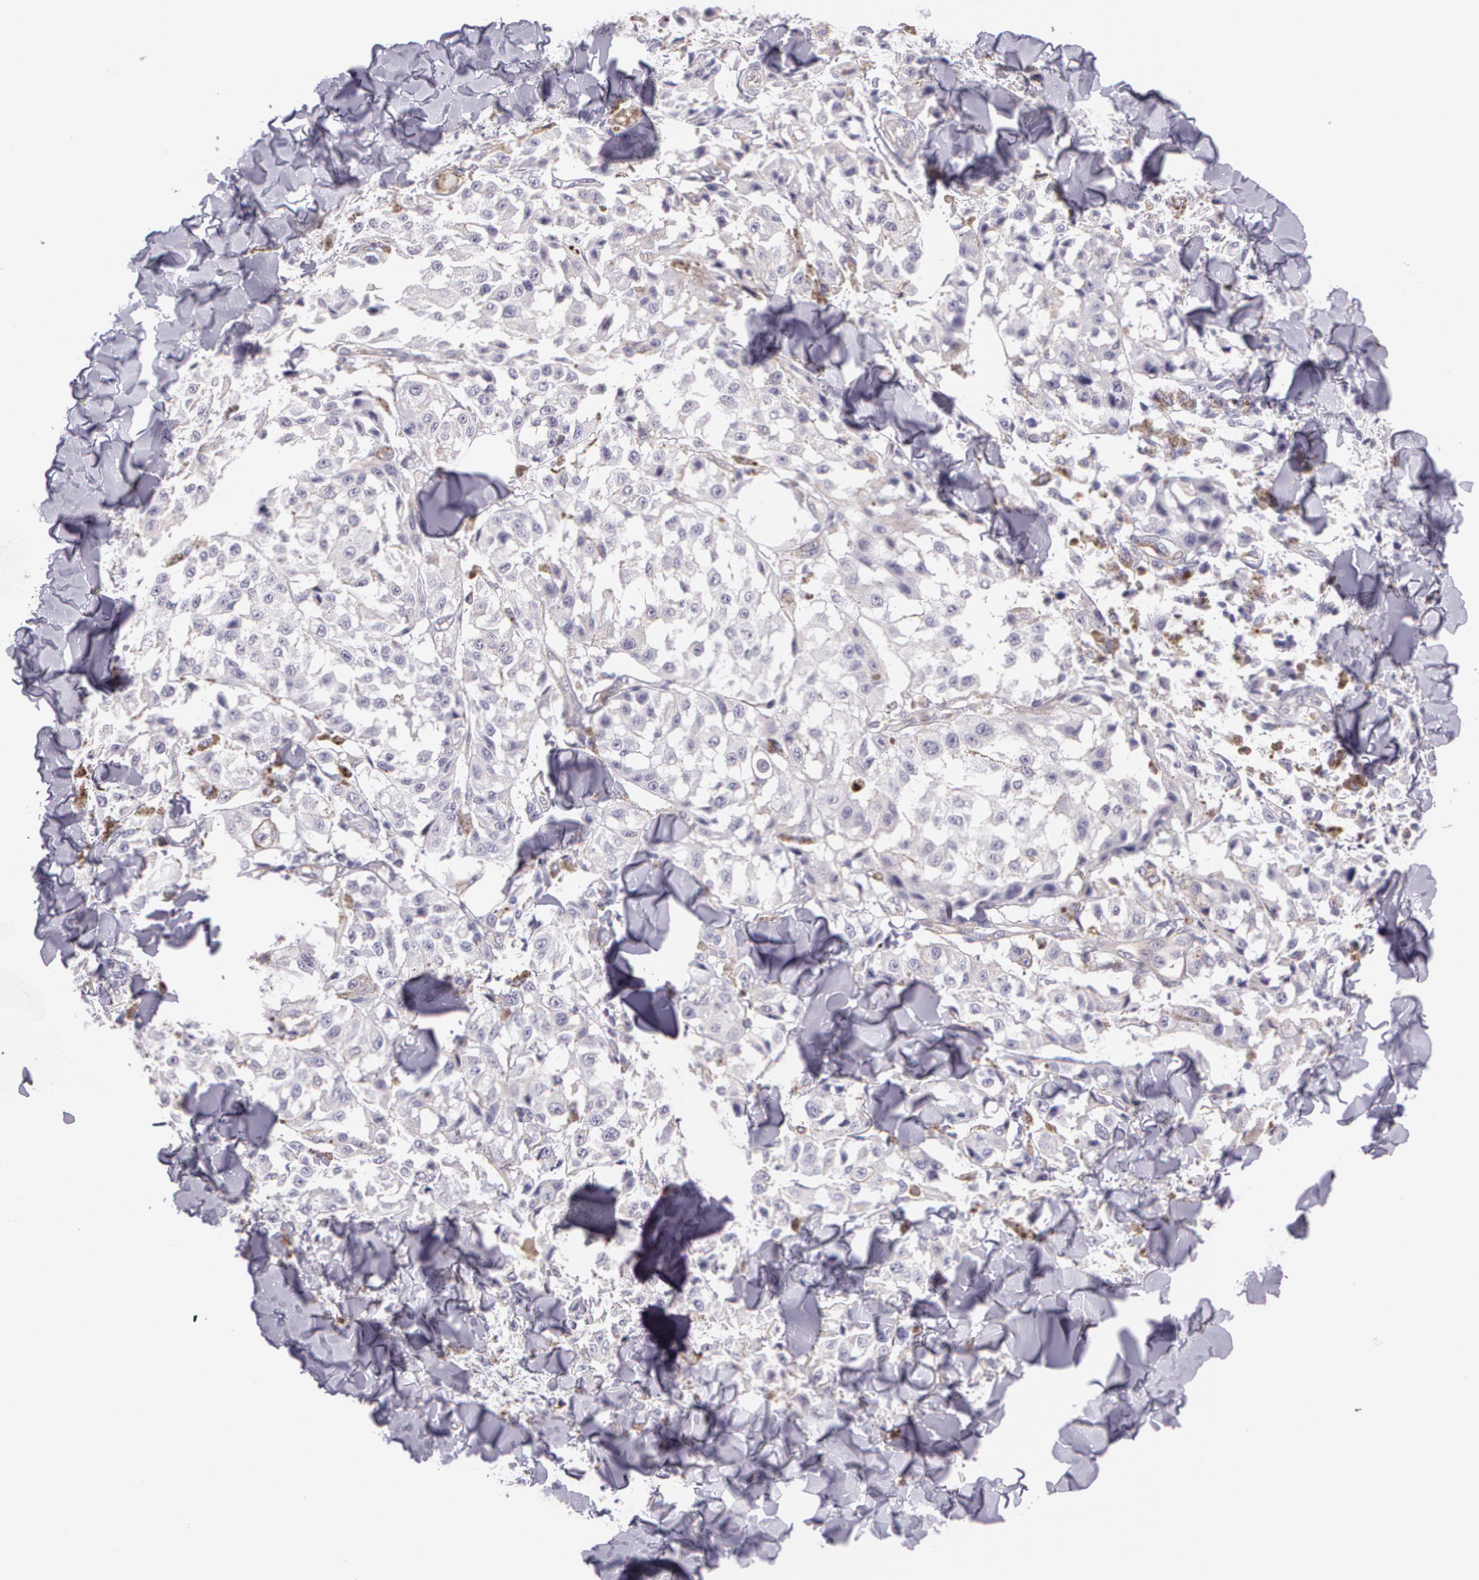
{"staining": {"intensity": "moderate", "quantity": "<25%", "location": "cytoplasmic/membranous"}, "tissue": "melanoma", "cell_type": "Tumor cells", "image_type": "cancer", "snomed": [{"axis": "morphology", "description": "Malignant melanoma, NOS"}, {"axis": "topography", "description": "Skin"}], "caption": "IHC photomicrograph of neoplastic tissue: melanoma stained using immunohistochemistry (IHC) demonstrates low levels of moderate protein expression localized specifically in the cytoplasmic/membranous of tumor cells, appearing as a cytoplasmic/membranous brown color.", "gene": "APP", "patient": {"sex": "female", "age": 64}}